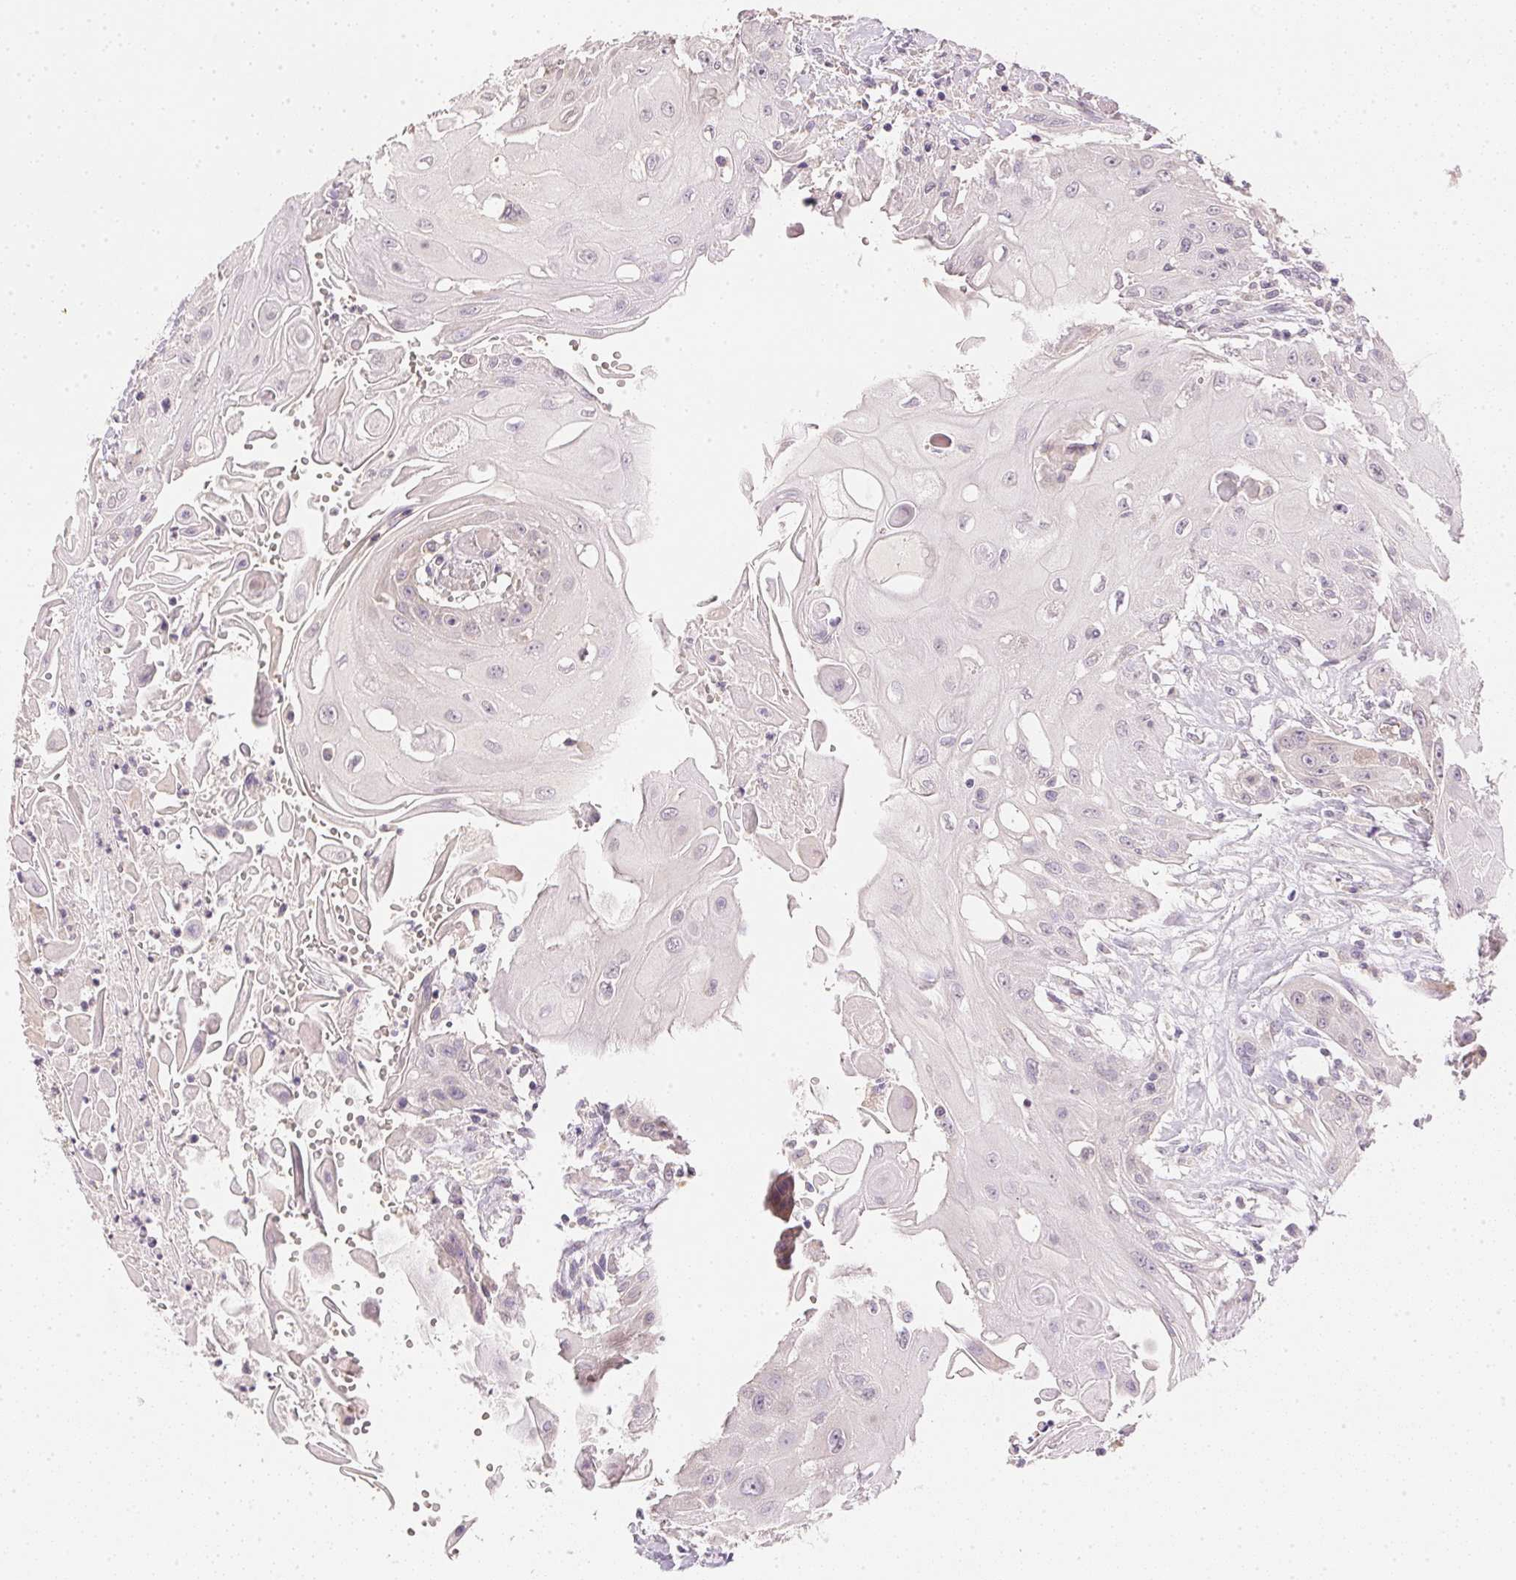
{"staining": {"intensity": "negative", "quantity": "none", "location": "none"}, "tissue": "head and neck cancer", "cell_type": "Tumor cells", "image_type": "cancer", "snomed": [{"axis": "morphology", "description": "Squamous cell carcinoma, NOS"}, {"axis": "topography", "description": "Oral tissue"}, {"axis": "topography", "description": "Head-Neck"}, {"axis": "topography", "description": "Neck, NOS"}], "caption": "Head and neck cancer stained for a protein using immunohistochemistry displays no staining tumor cells.", "gene": "DHCR24", "patient": {"sex": "female", "age": 55}}